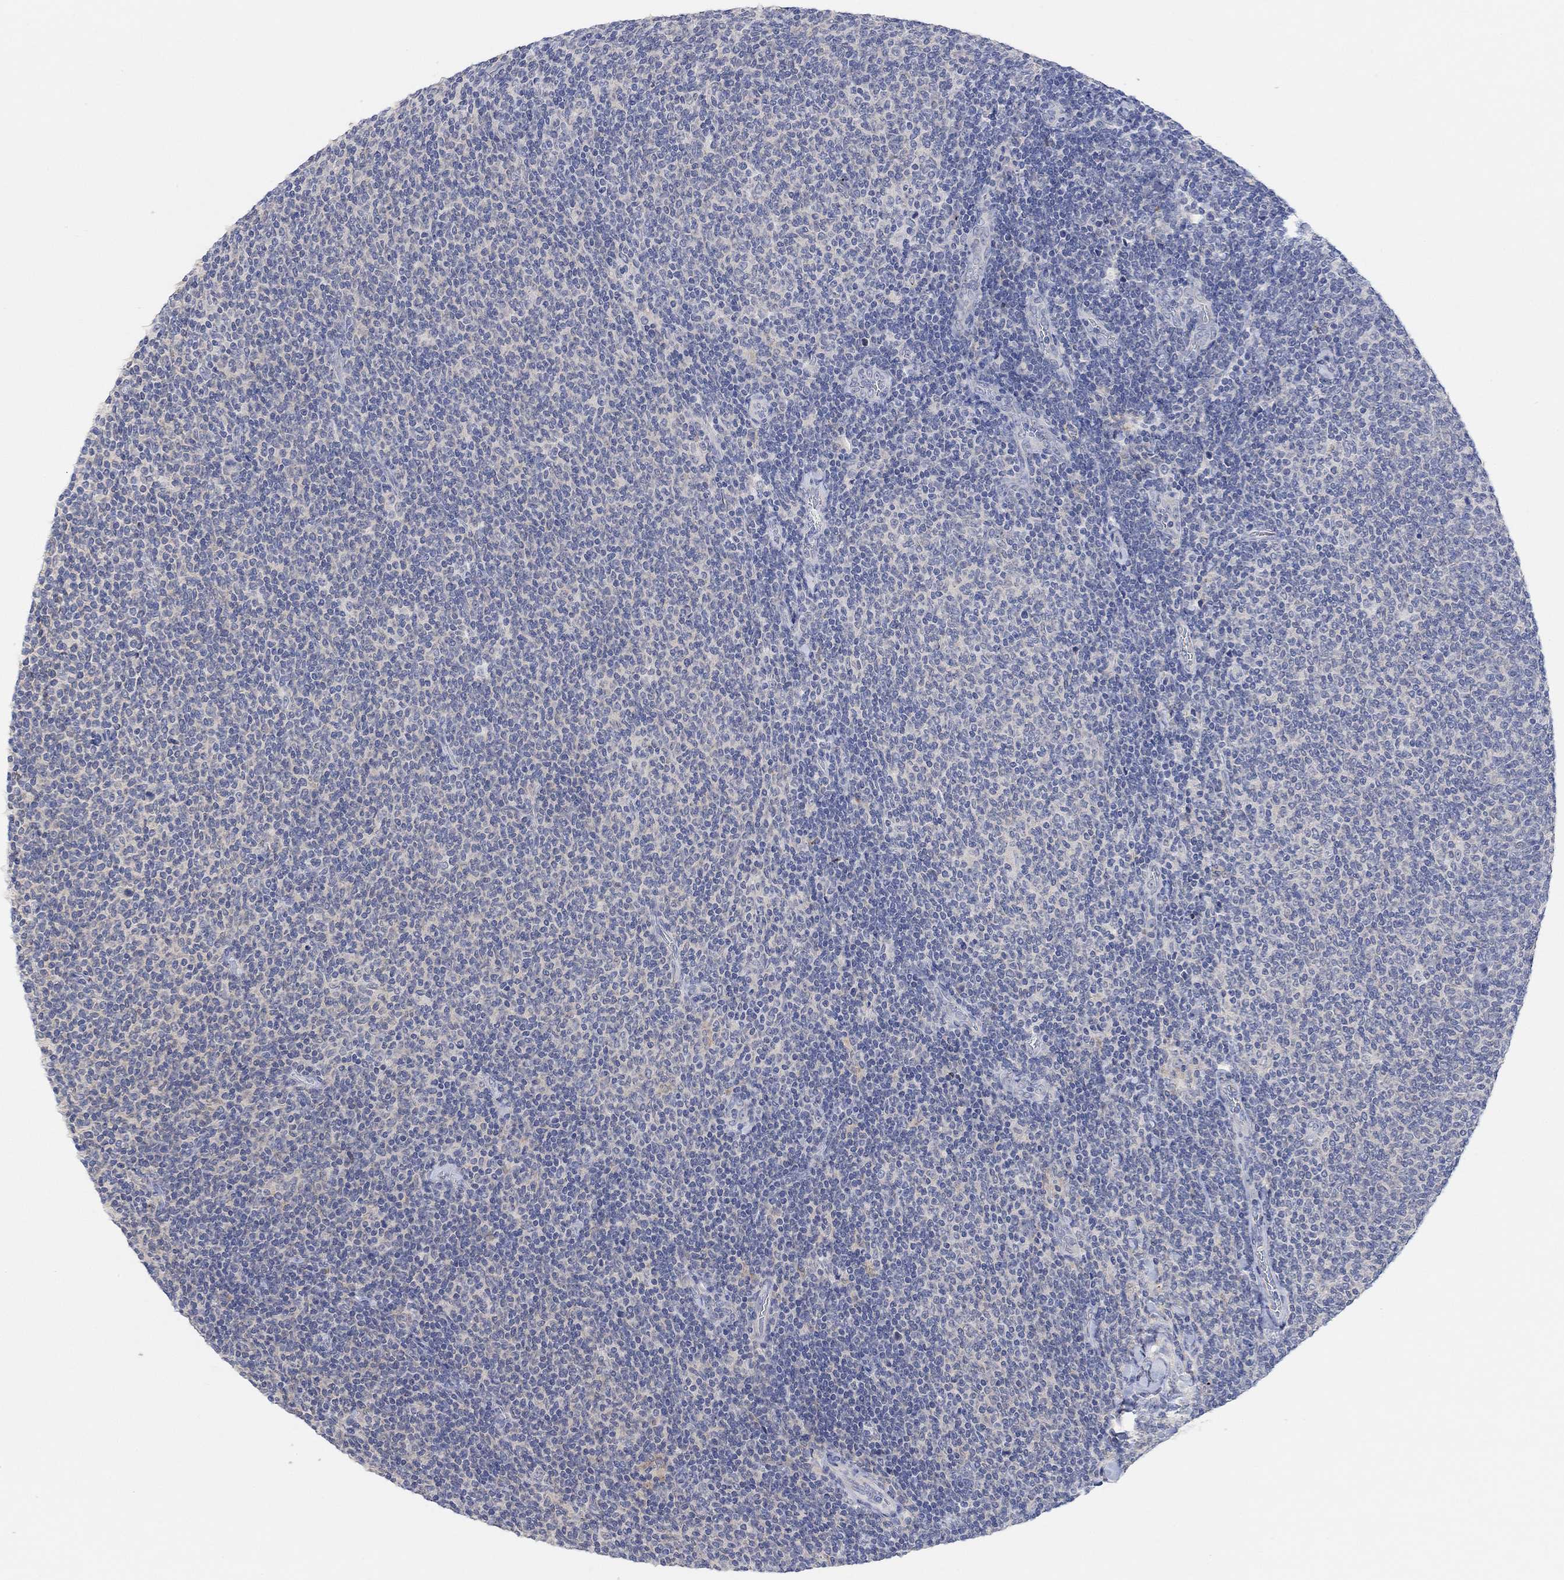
{"staining": {"intensity": "negative", "quantity": "none", "location": "none"}, "tissue": "lymphoma", "cell_type": "Tumor cells", "image_type": "cancer", "snomed": [{"axis": "morphology", "description": "Malignant lymphoma, non-Hodgkin's type, Low grade"}, {"axis": "topography", "description": "Lymph node"}], "caption": "Tumor cells are negative for protein expression in human low-grade malignant lymphoma, non-Hodgkin's type.", "gene": "RIMS1", "patient": {"sex": "male", "age": 52}}